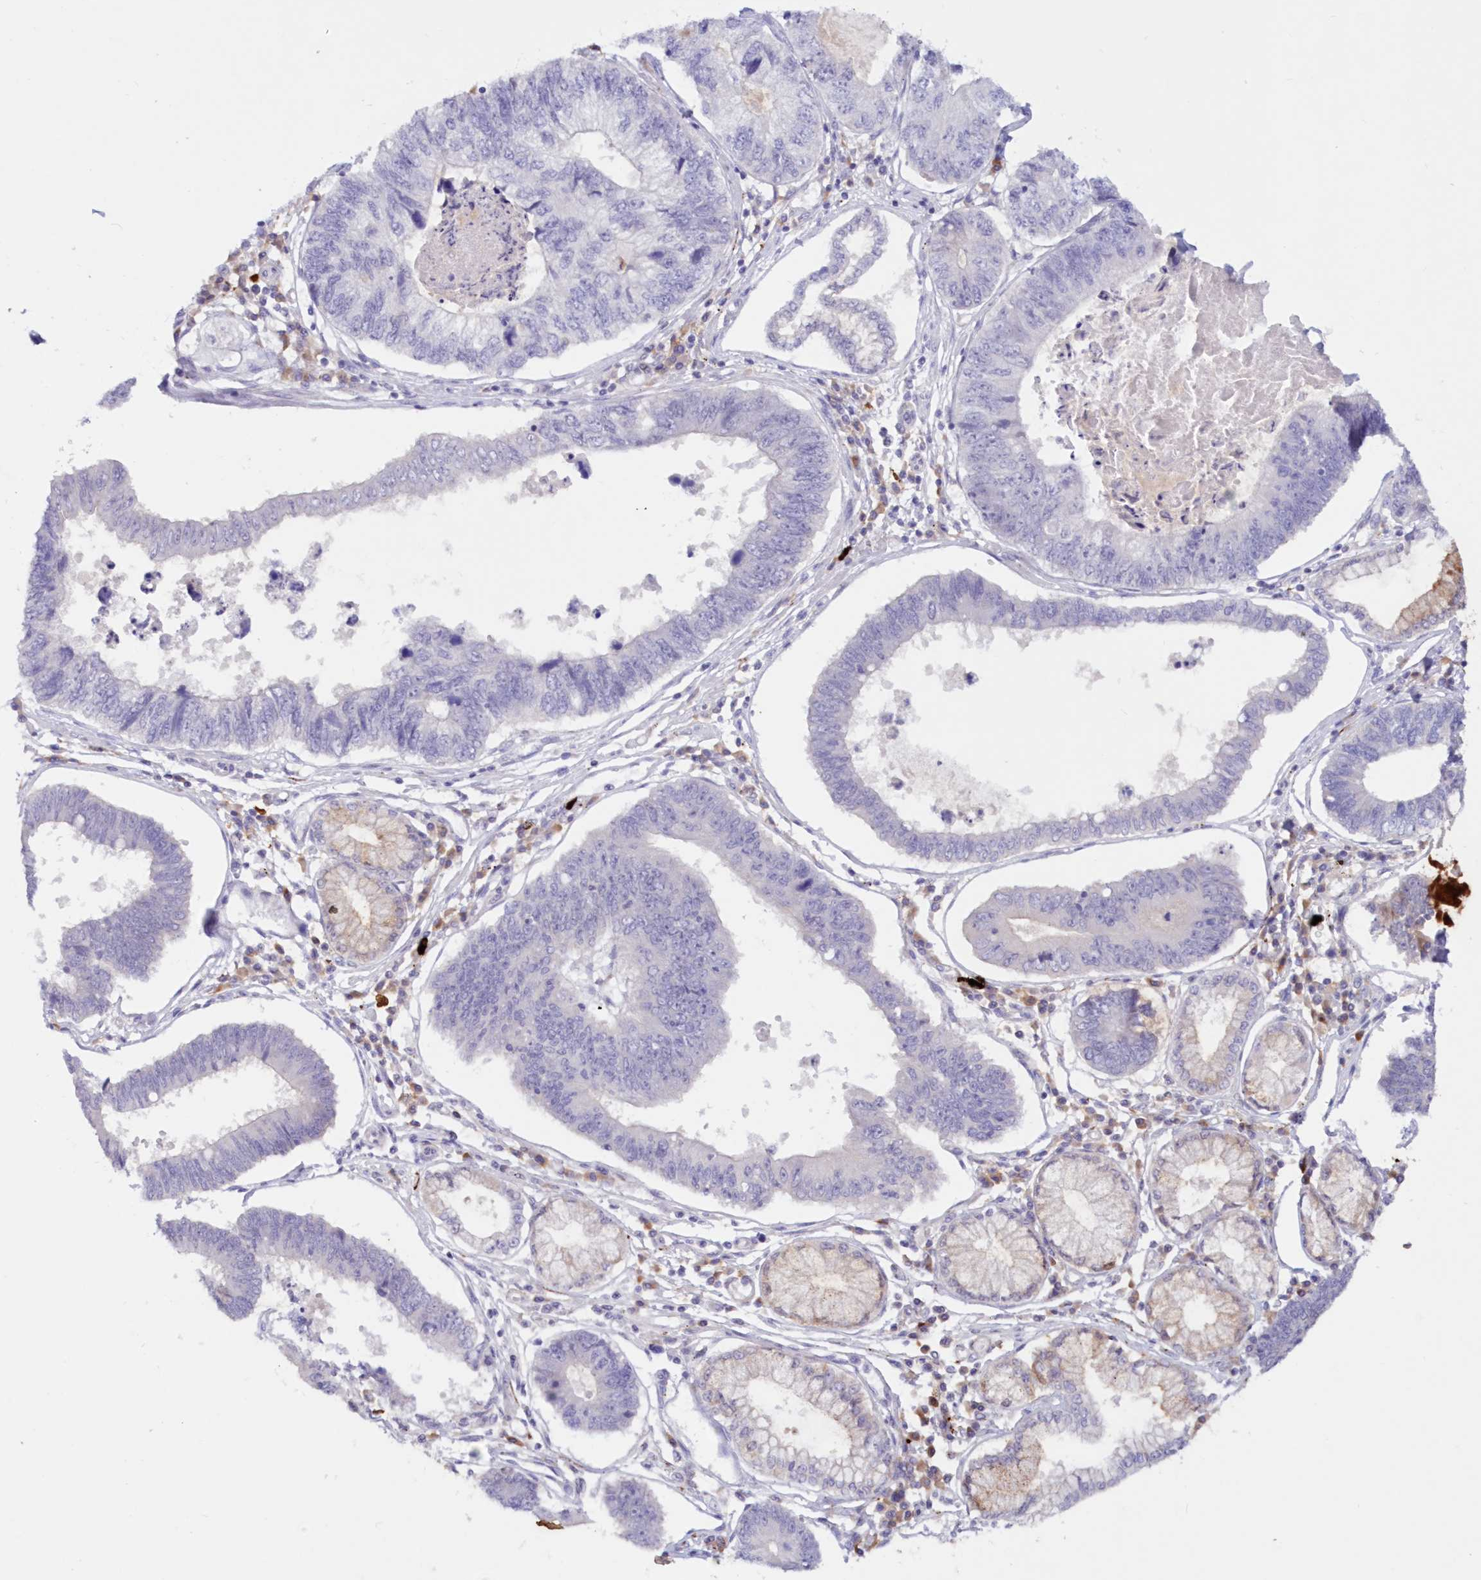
{"staining": {"intensity": "negative", "quantity": "none", "location": "none"}, "tissue": "stomach cancer", "cell_type": "Tumor cells", "image_type": "cancer", "snomed": [{"axis": "morphology", "description": "Adenocarcinoma, NOS"}, {"axis": "topography", "description": "Stomach"}], "caption": "Immunohistochemistry of human stomach cancer (adenocarcinoma) reveals no staining in tumor cells.", "gene": "SNED1", "patient": {"sex": "male", "age": 59}}